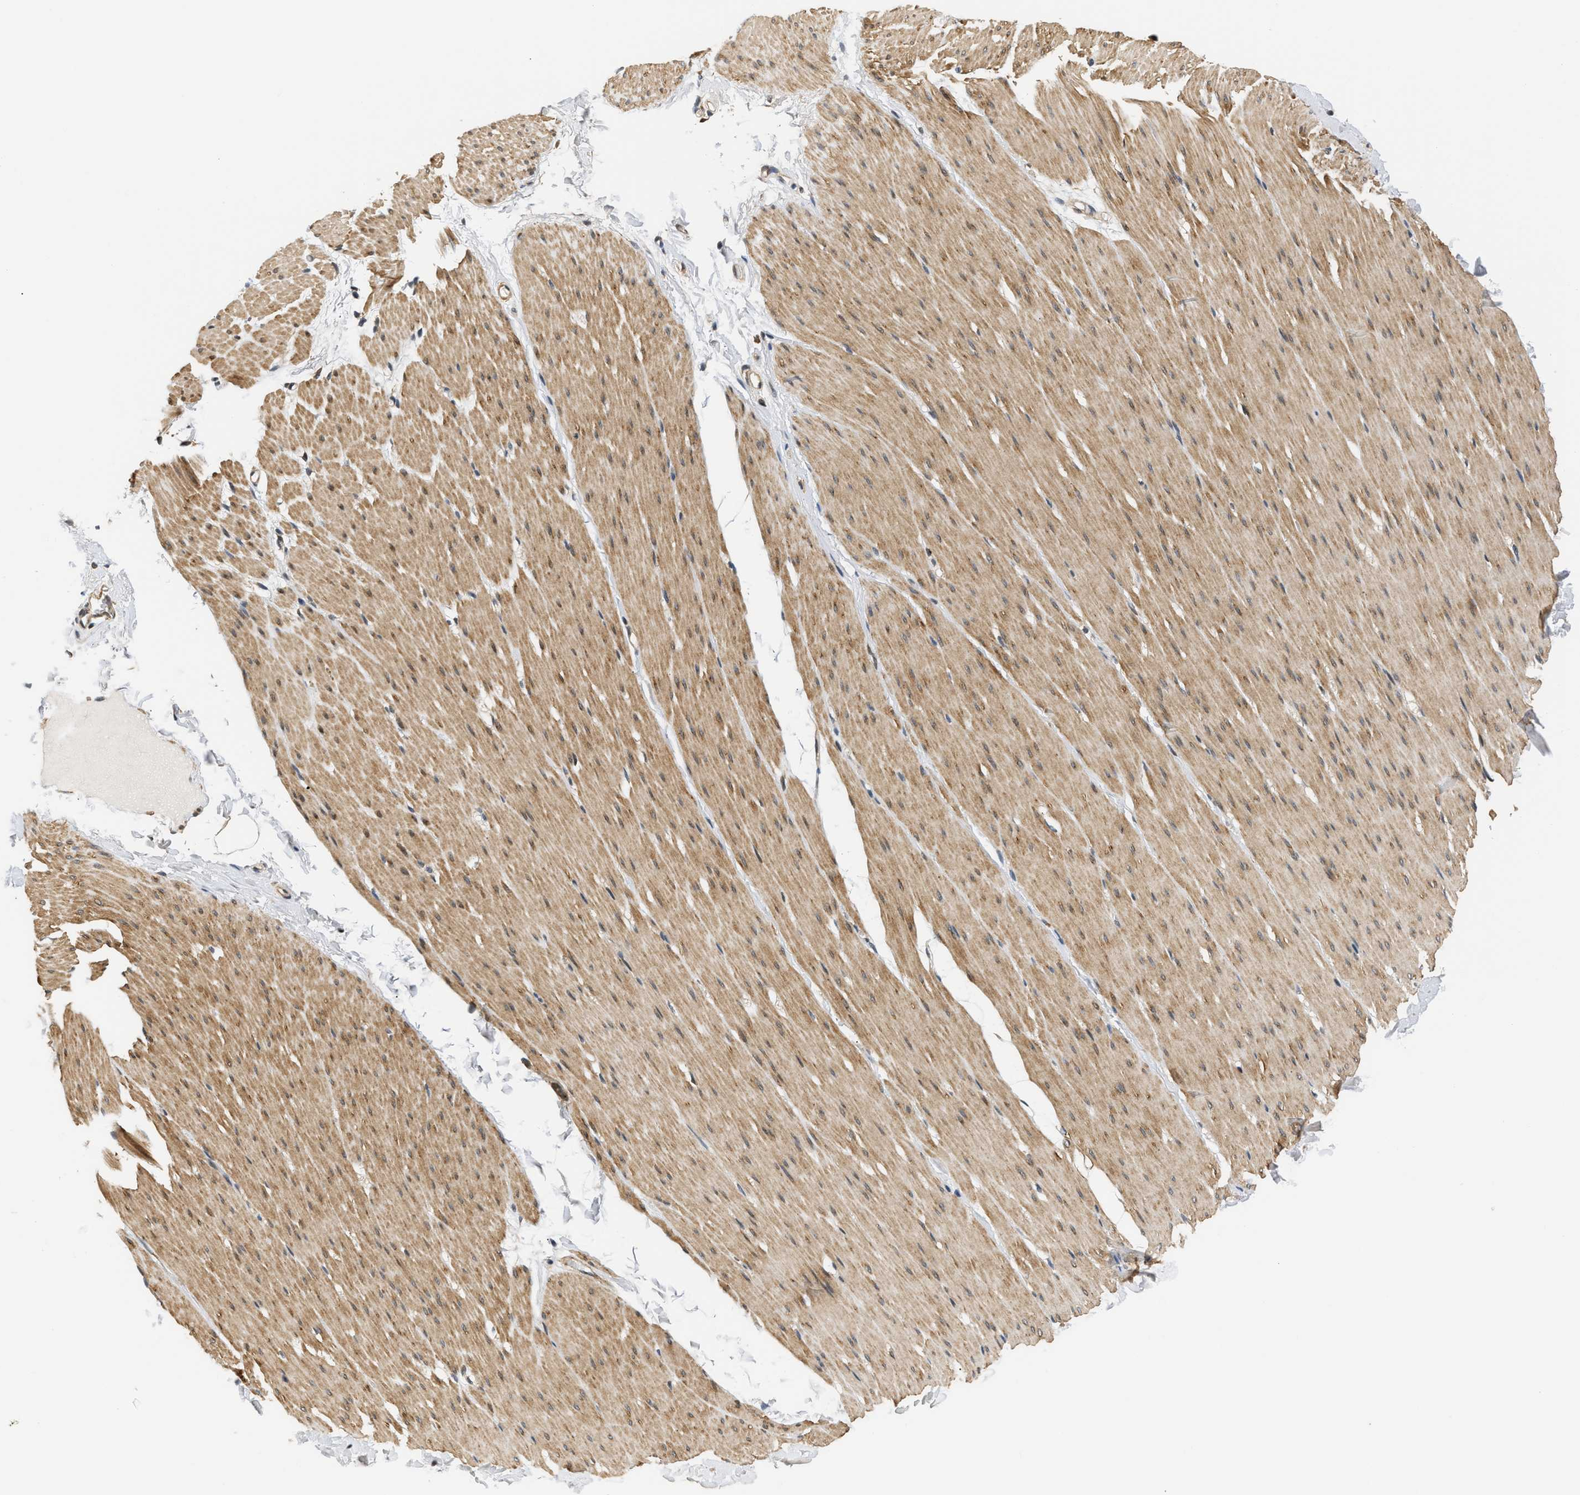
{"staining": {"intensity": "moderate", "quantity": ">75%", "location": "cytoplasmic/membranous"}, "tissue": "smooth muscle", "cell_type": "Smooth muscle cells", "image_type": "normal", "snomed": [{"axis": "morphology", "description": "Normal tissue, NOS"}, {"axis": "topography", "description": "Smooth muscle"}, {"axis": "topography", "description": "Colon"}], "caption": "Smooth muscle stained for a protein exhibits moderate cytoplasmic/membranous positivity in smooth muscle cells. The protein is shown in brown color, while the nuclei are stained blue.", "gene": "LARP6", "patient": {"sex": "male", "age": 67}}